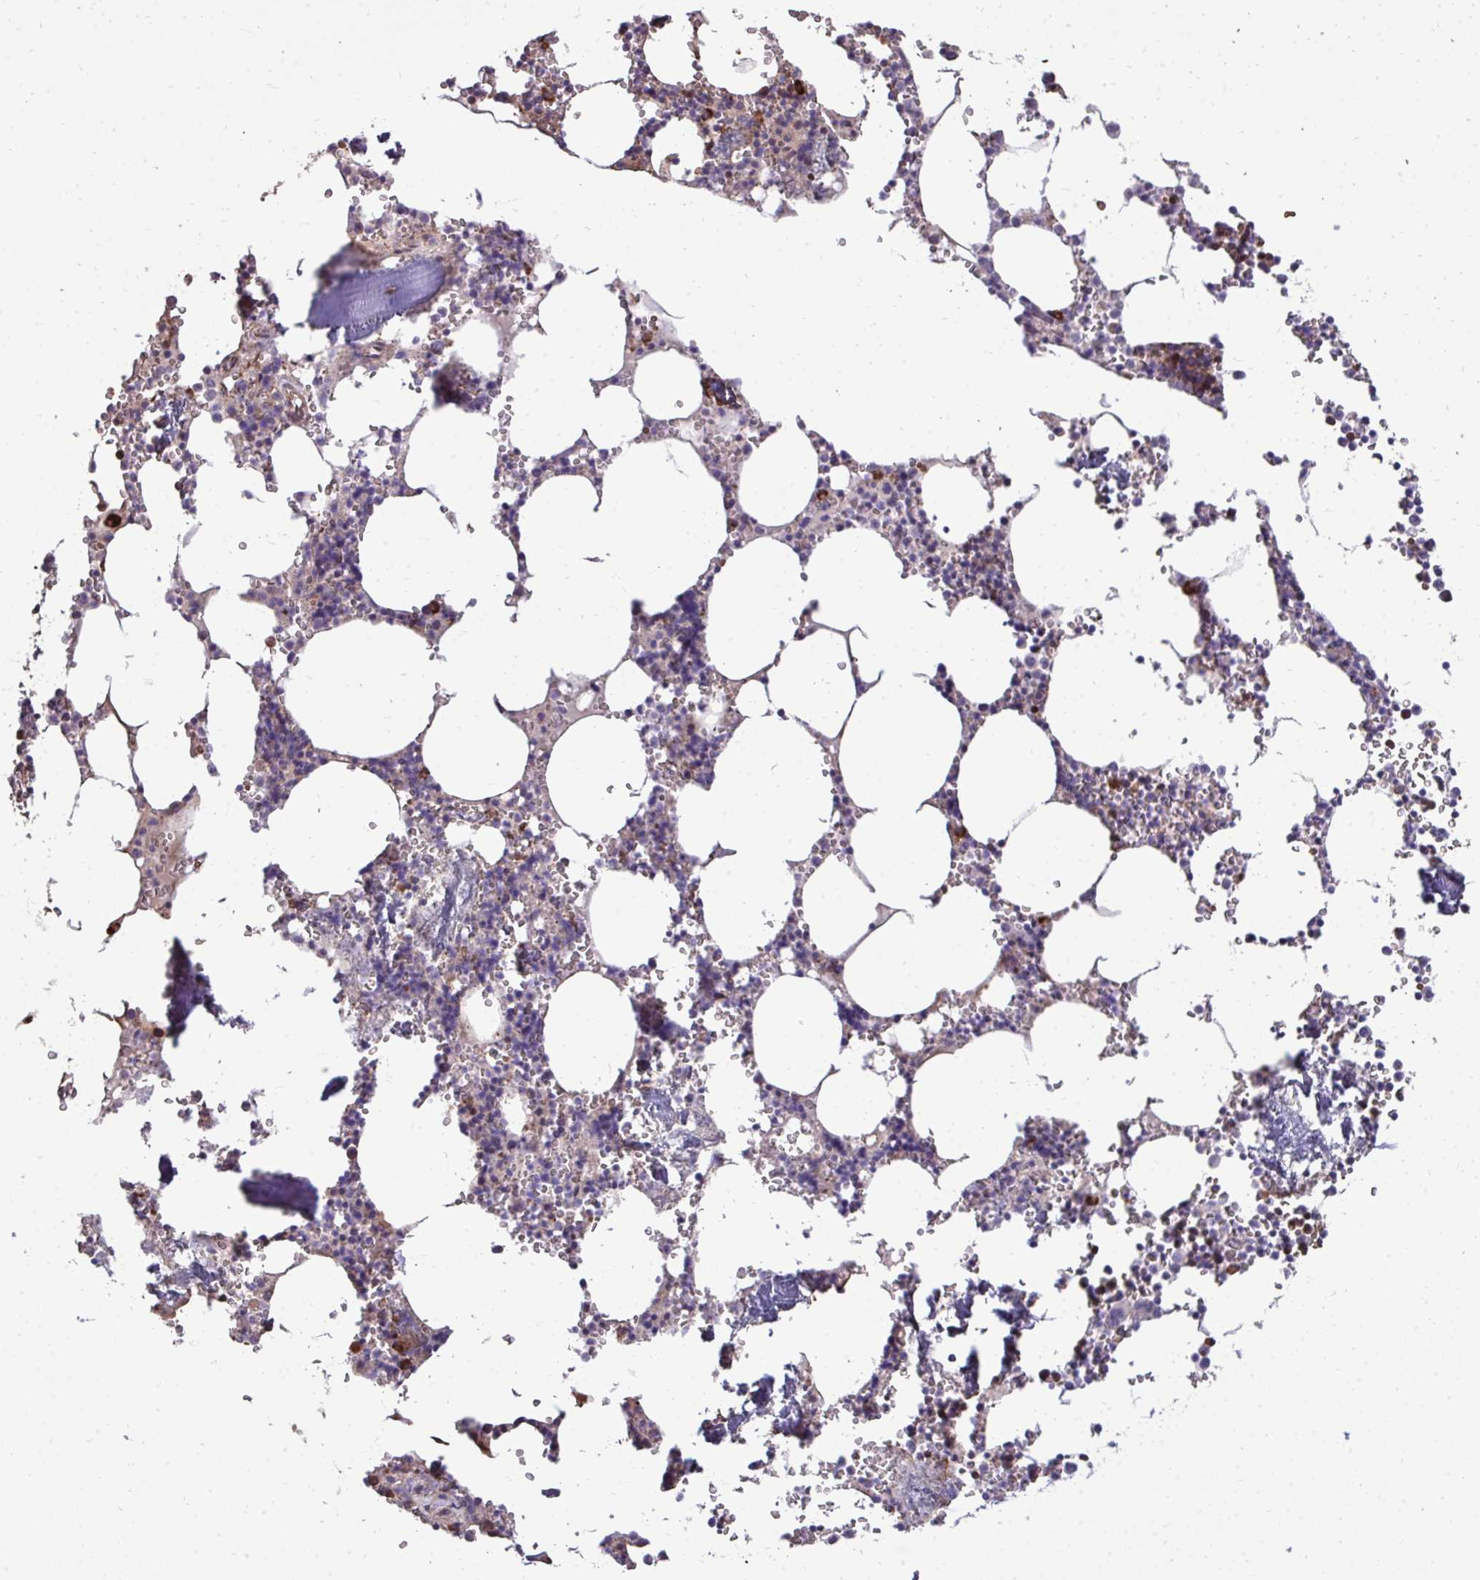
{"staining": {"intensity": "moderate", "quantity": "<25%", "location": "cytoplasmic/membranous"}, "tissue": "bone marrow", "cell_type": "Hematopoietic cells", "image_type": "normal", "snomed": [{"axis": "morphology", "description": "Normal tissue, NOS"}, {"axis": "topography", "description": "Bone marrow"}], "caption": "An IHC photomicrograph of normal tissue is shown. Protein staining in brown labels moderate cytoplasmic/membranous positivity in bone marrow within hematopoietic cells. (Stains: DAB (3,3'-diaminobenzidine) in brown, nuclei in blue, Microscopy: brightfield microscopy at high magnification).", "gene": "FIBCD1", "patient": {"sex": "male", "age": 54}}